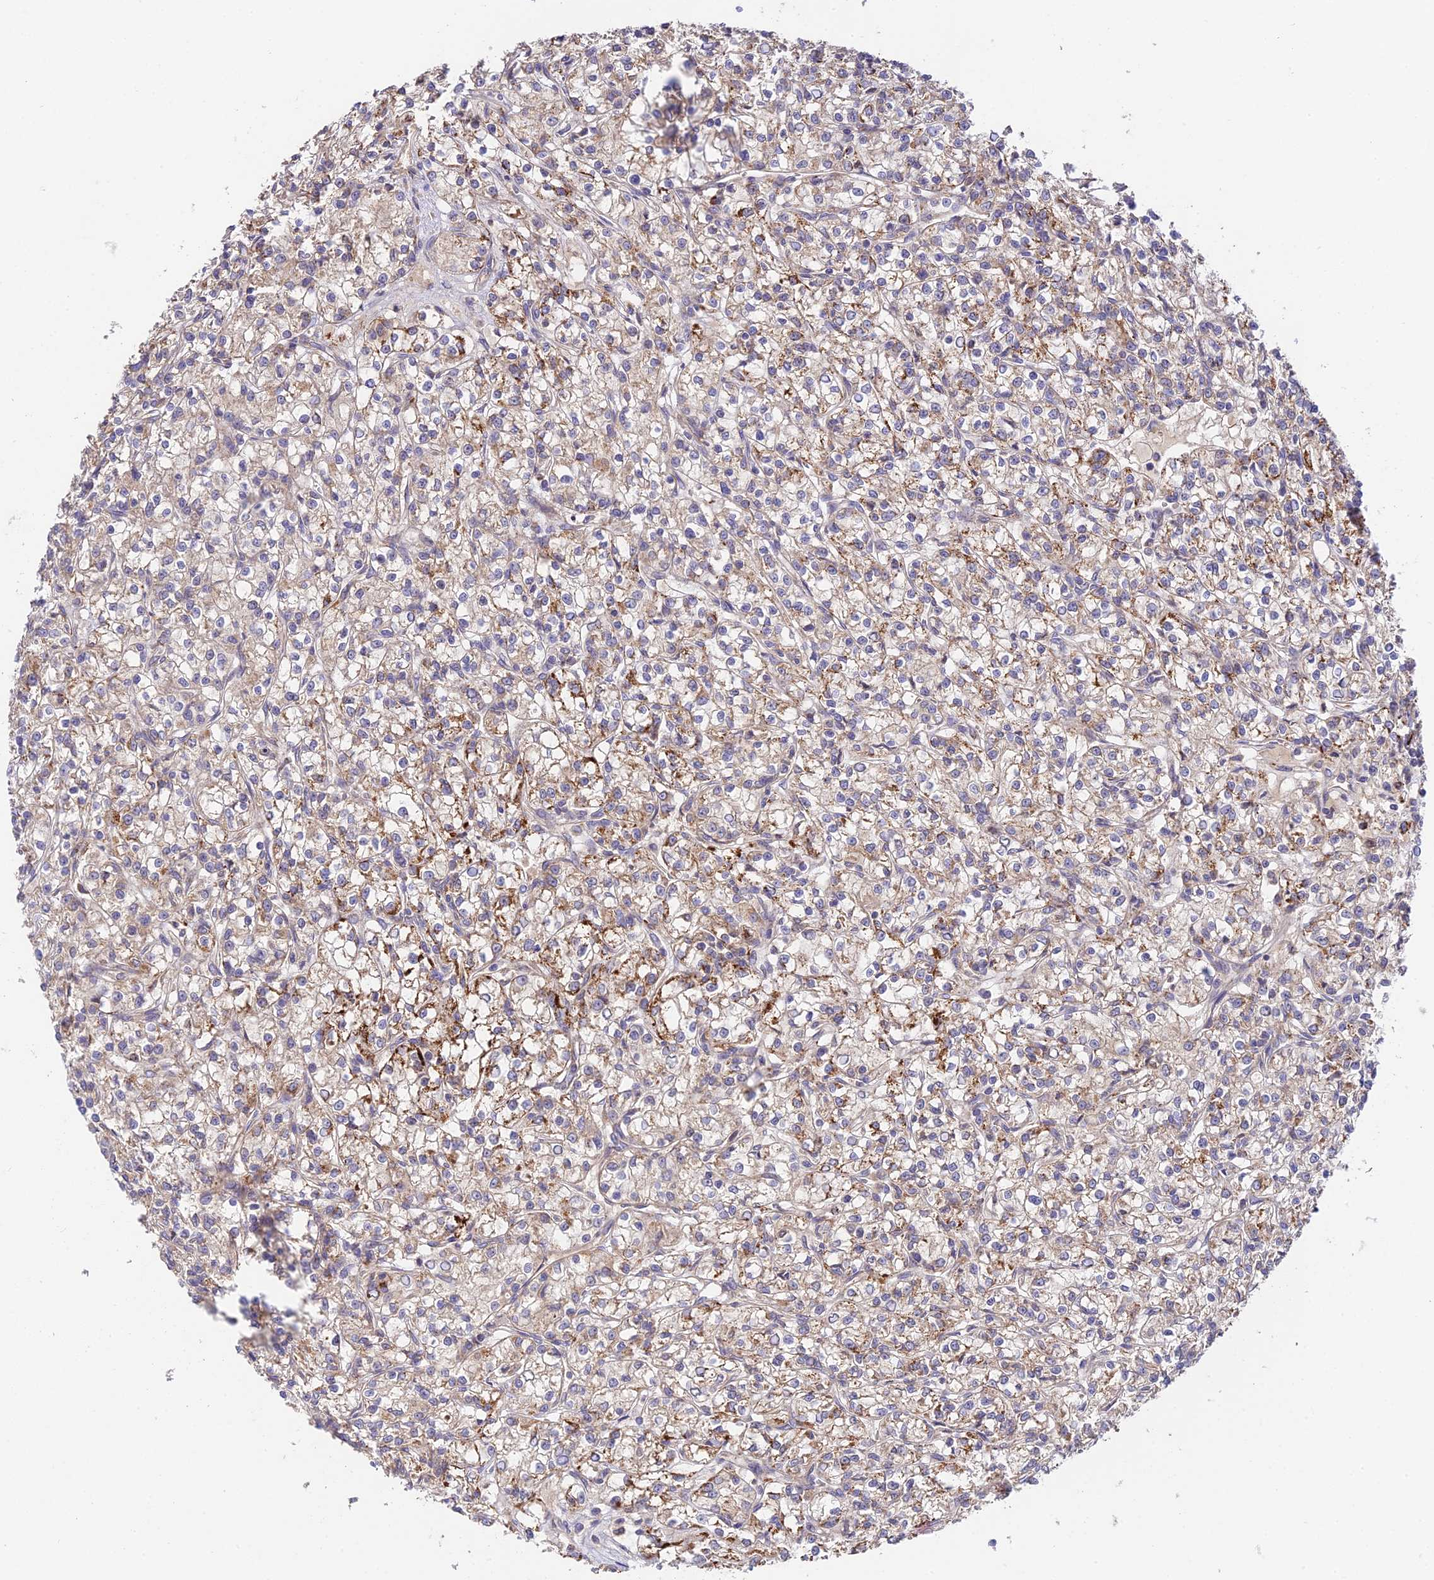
{"staining": {"intensity": "moderate", "quantity": "25%-75%", "location": "cytoplasmic/membranous"}, "tissue": "renal cancer", "cell_type": "Tumor cells", "image_type": "cancer", "snomed": [{"axis": "morphology", "description": "Adenocarcinoma, NOS"}, {"axis": "topography", "description": "Kidney"}], "caption": "An immunohistochemistry histopathology image of tumor tissue is shown. Protein staining in brown highlights moderate cytoplasmic/membranous positivity in renal cancer (adenocarcinoma) within tumor cells. The protein is stained brown, and the nuclei are stained in blue (DAB IHC with brightfield microscopy, high magnification).", "gene": "C3orf20", "patient": {"sex": "female", "age": 59}}